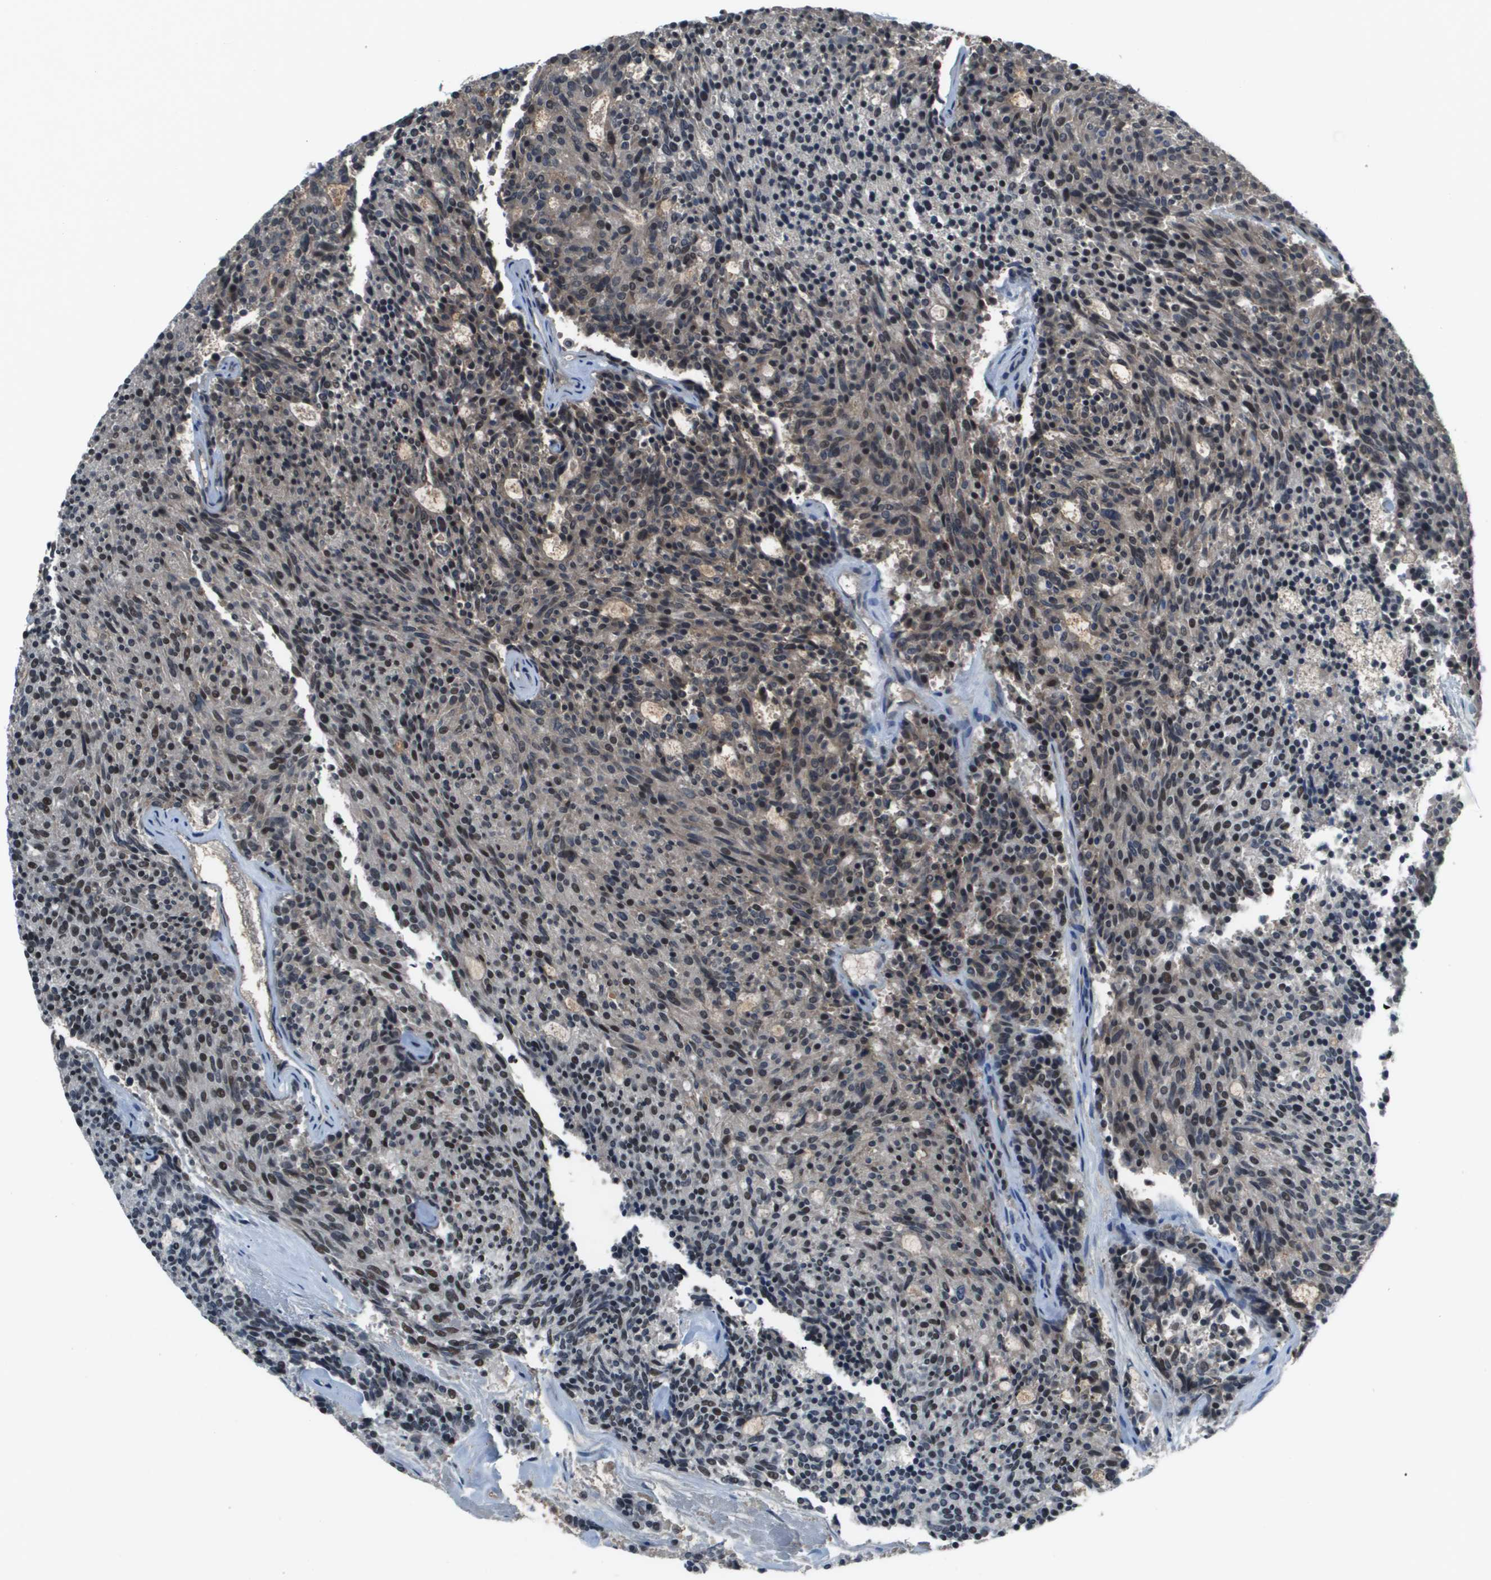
{"staining": {"intensity": "strong", "quantity": "25%-75%", "location": "nuclear"}, "tissue": "carcinoid", "cell_type": "Tumor cells", "image_type": "cancer", "snomed": [{"axis": "morphology", "description": "Carcinoid, malignant, NOS"}, {"axis": "topography", "description": "Pancreas"}], "caption": "Carcinoid was stained to show a protein in brown. There is high levels of strong nuclear expression in approximately 25%-75% of tumor cells.", "gene": "THRAP3", "patient": {"sex": "female", "age": 54}}